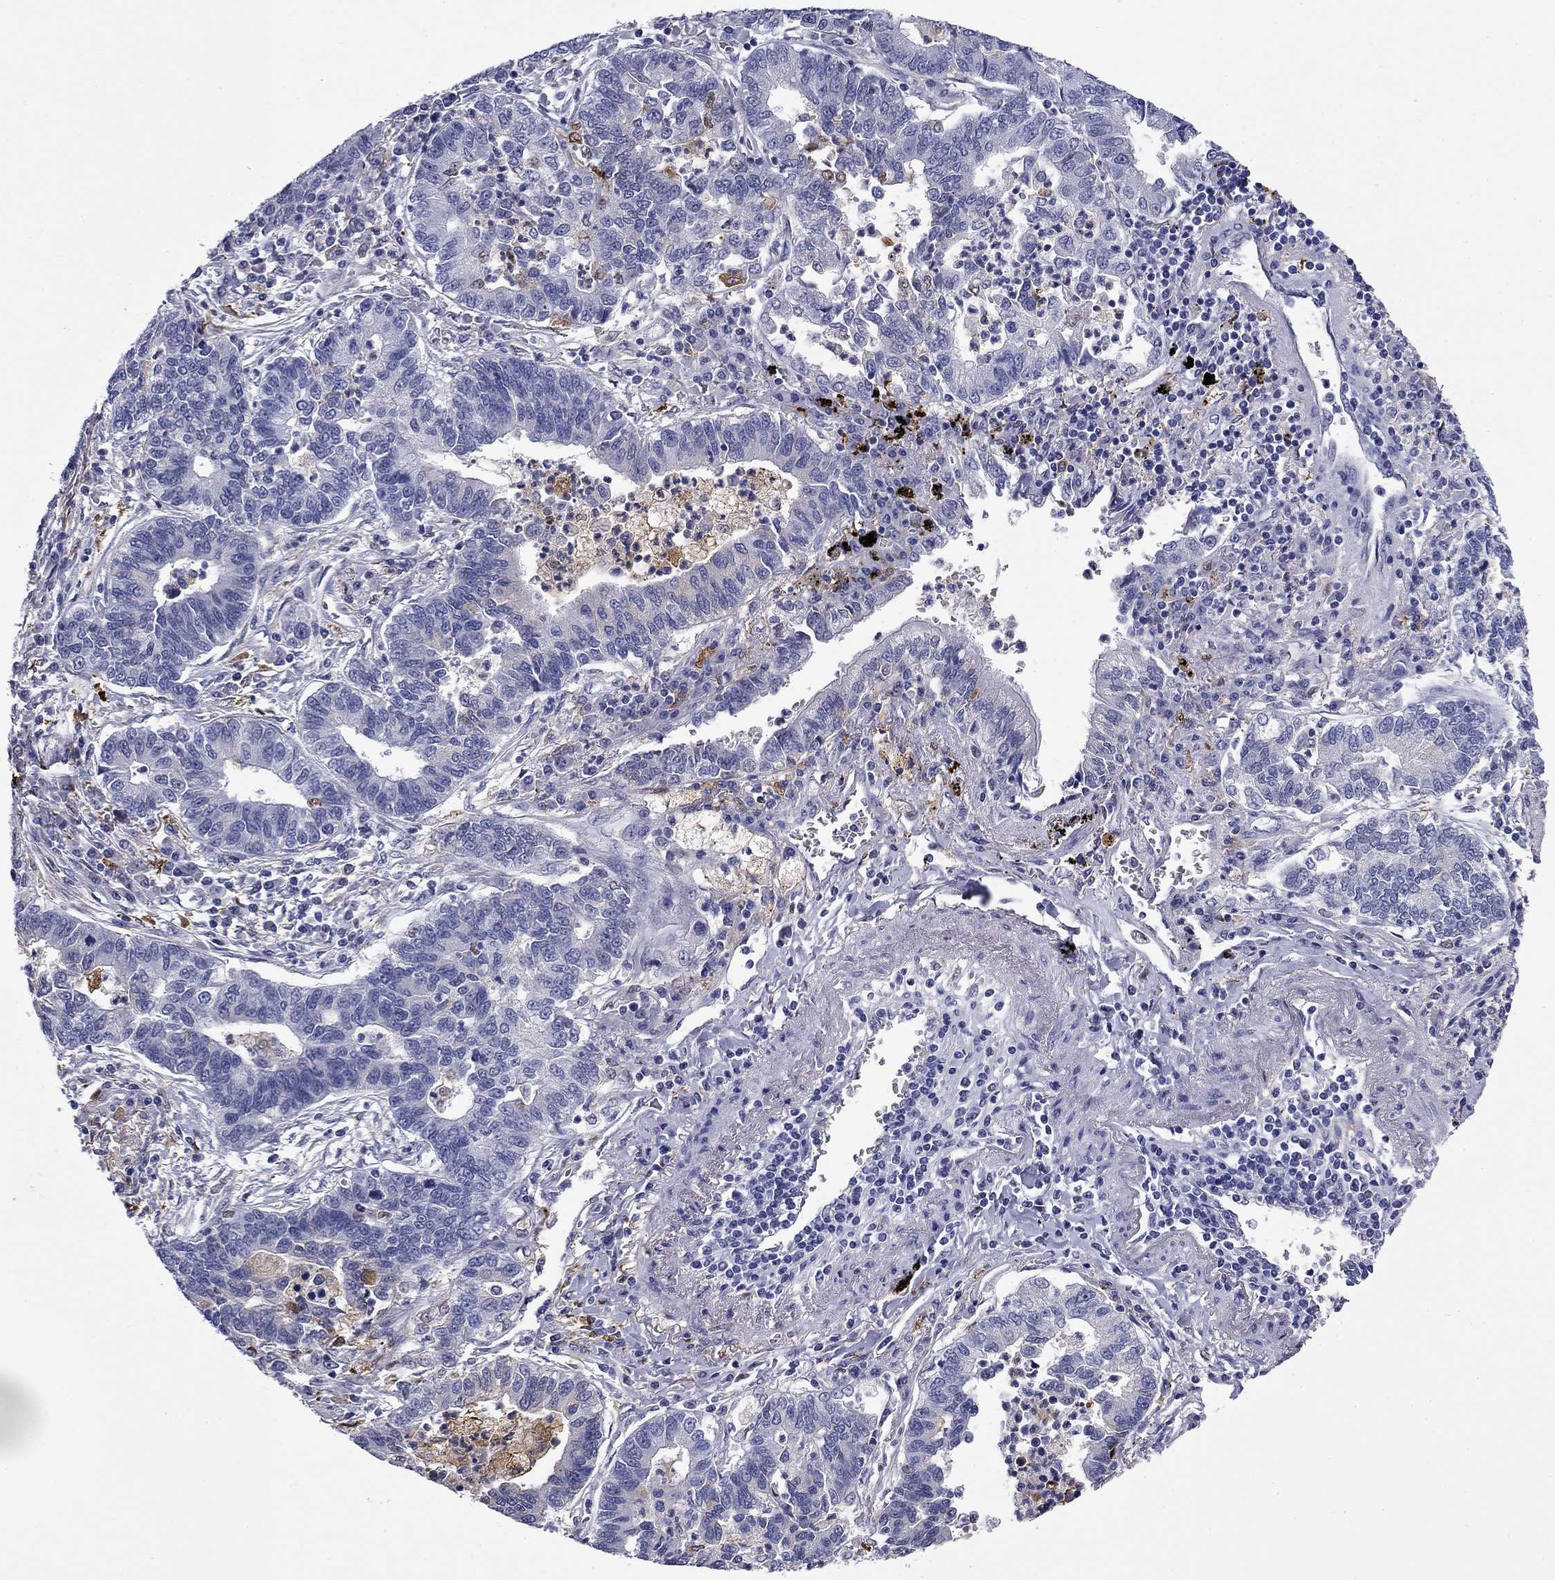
{"staining": {"intensity": "negative", "quantity": "none", "location": "none"}, "tissue": "lung cancer", "cell_type": "Tumor cells", "image_type": "cancer", "snomed": [{"axis": "morphology", "description": "Adenocarcinoma, NOS"}, {"axis": "topography", "description": "Lung"}], "caption": "Tumor cells show no significant protein expression in lung cancer (adenocarcinoma). Brightfield microscopy of IHC stained with DAB (3,3'-diaminobenzidine) (brown) and hematoxylin (blue), captured at high magnification.", "gene": "BCL2L14", "patient": {"sex": "female", "age": 57}}